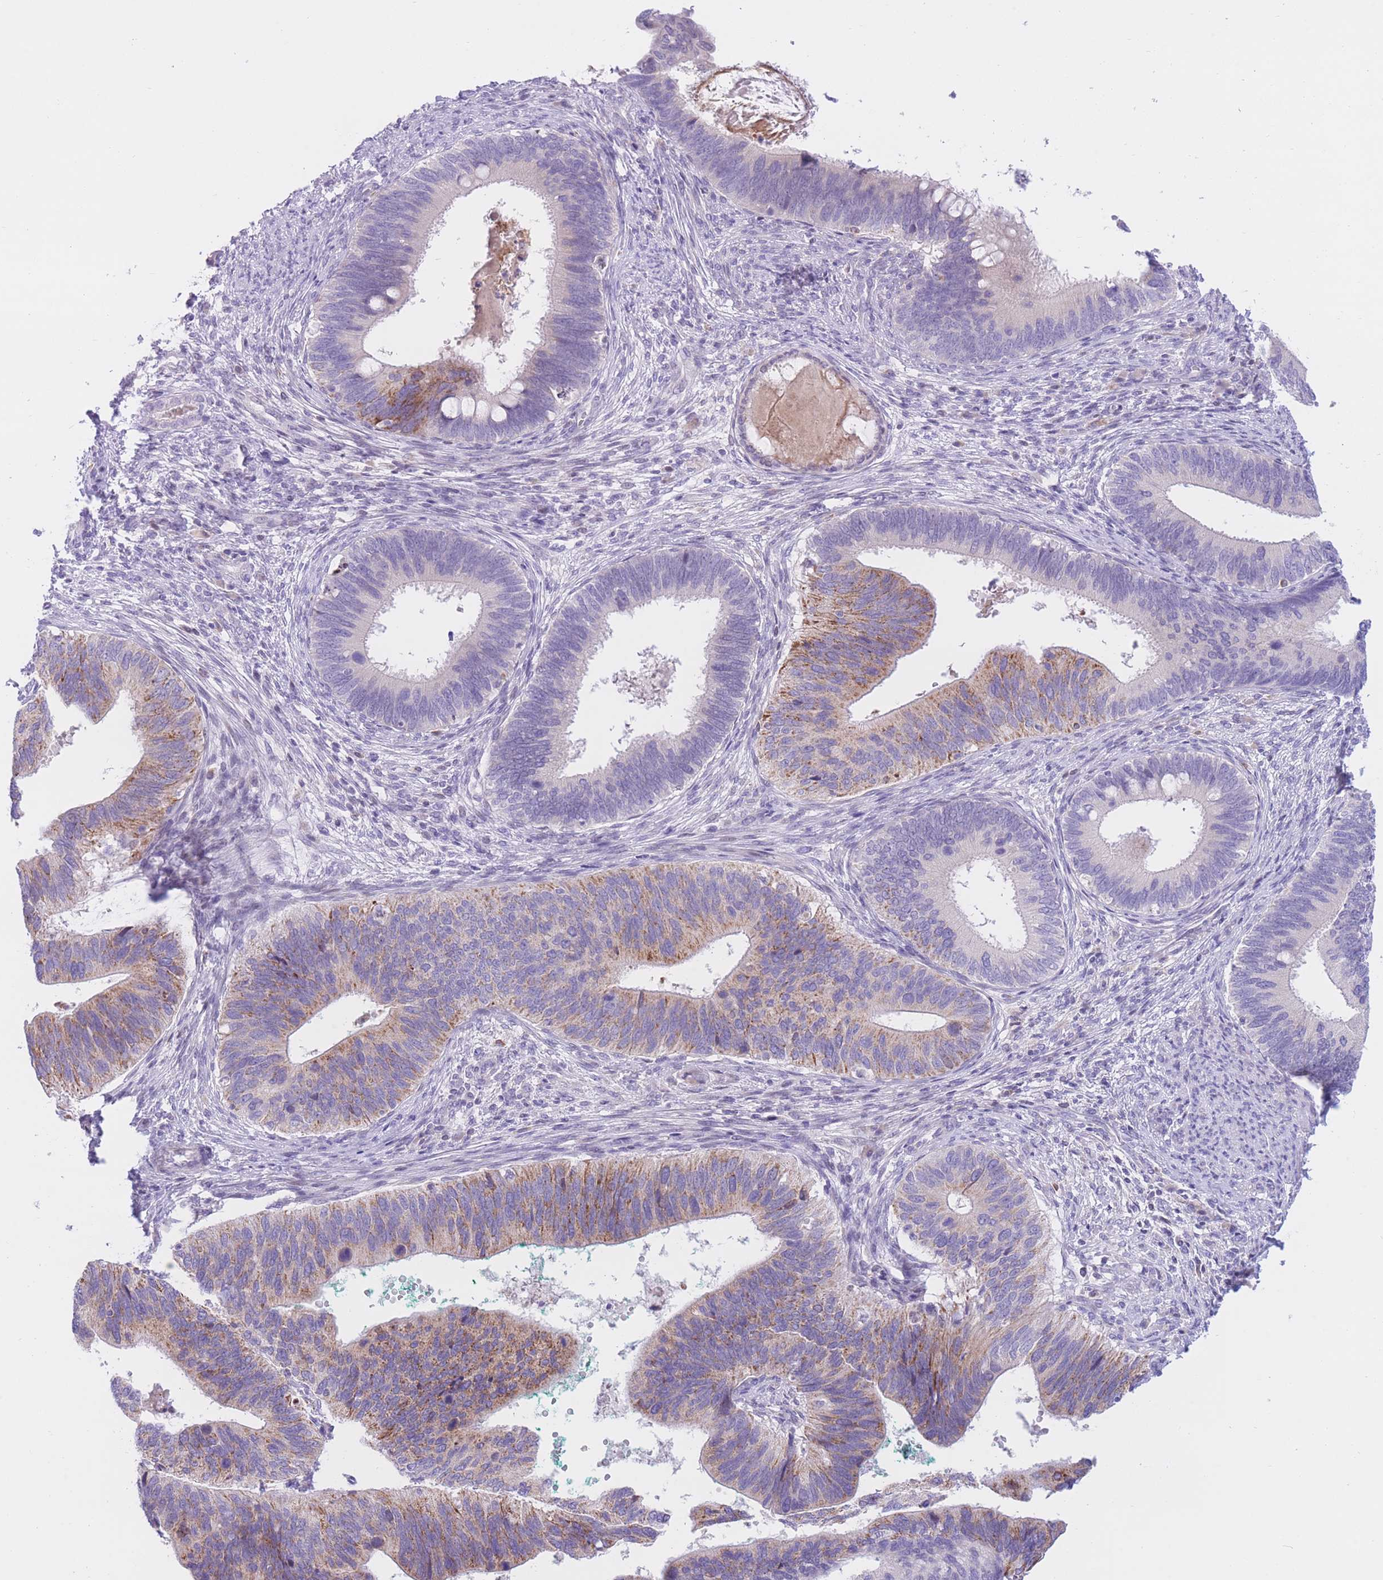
{"staining": {"intensity": "moderate", "quantity": "<25%", "location": "cytoplasmic/membranous"}, "tissue": "cervical cancer", "cell_type": "Tumor cells", "image_type": "cancer", "snomed": [{"axis": "morphology", "description": "Adenocarcinoma, NOS"}, {"axis": "topography", "description": "Cervix"}], "caption": "Moderate cytoplasmic/membranous positivity for a protein is present in about <25% of tumor cells of cervical cancer (adenocarcinoma) using immunohistochemistry.", "gene": "RPL39L", "patient": {"sex": "female", "age": 42}}